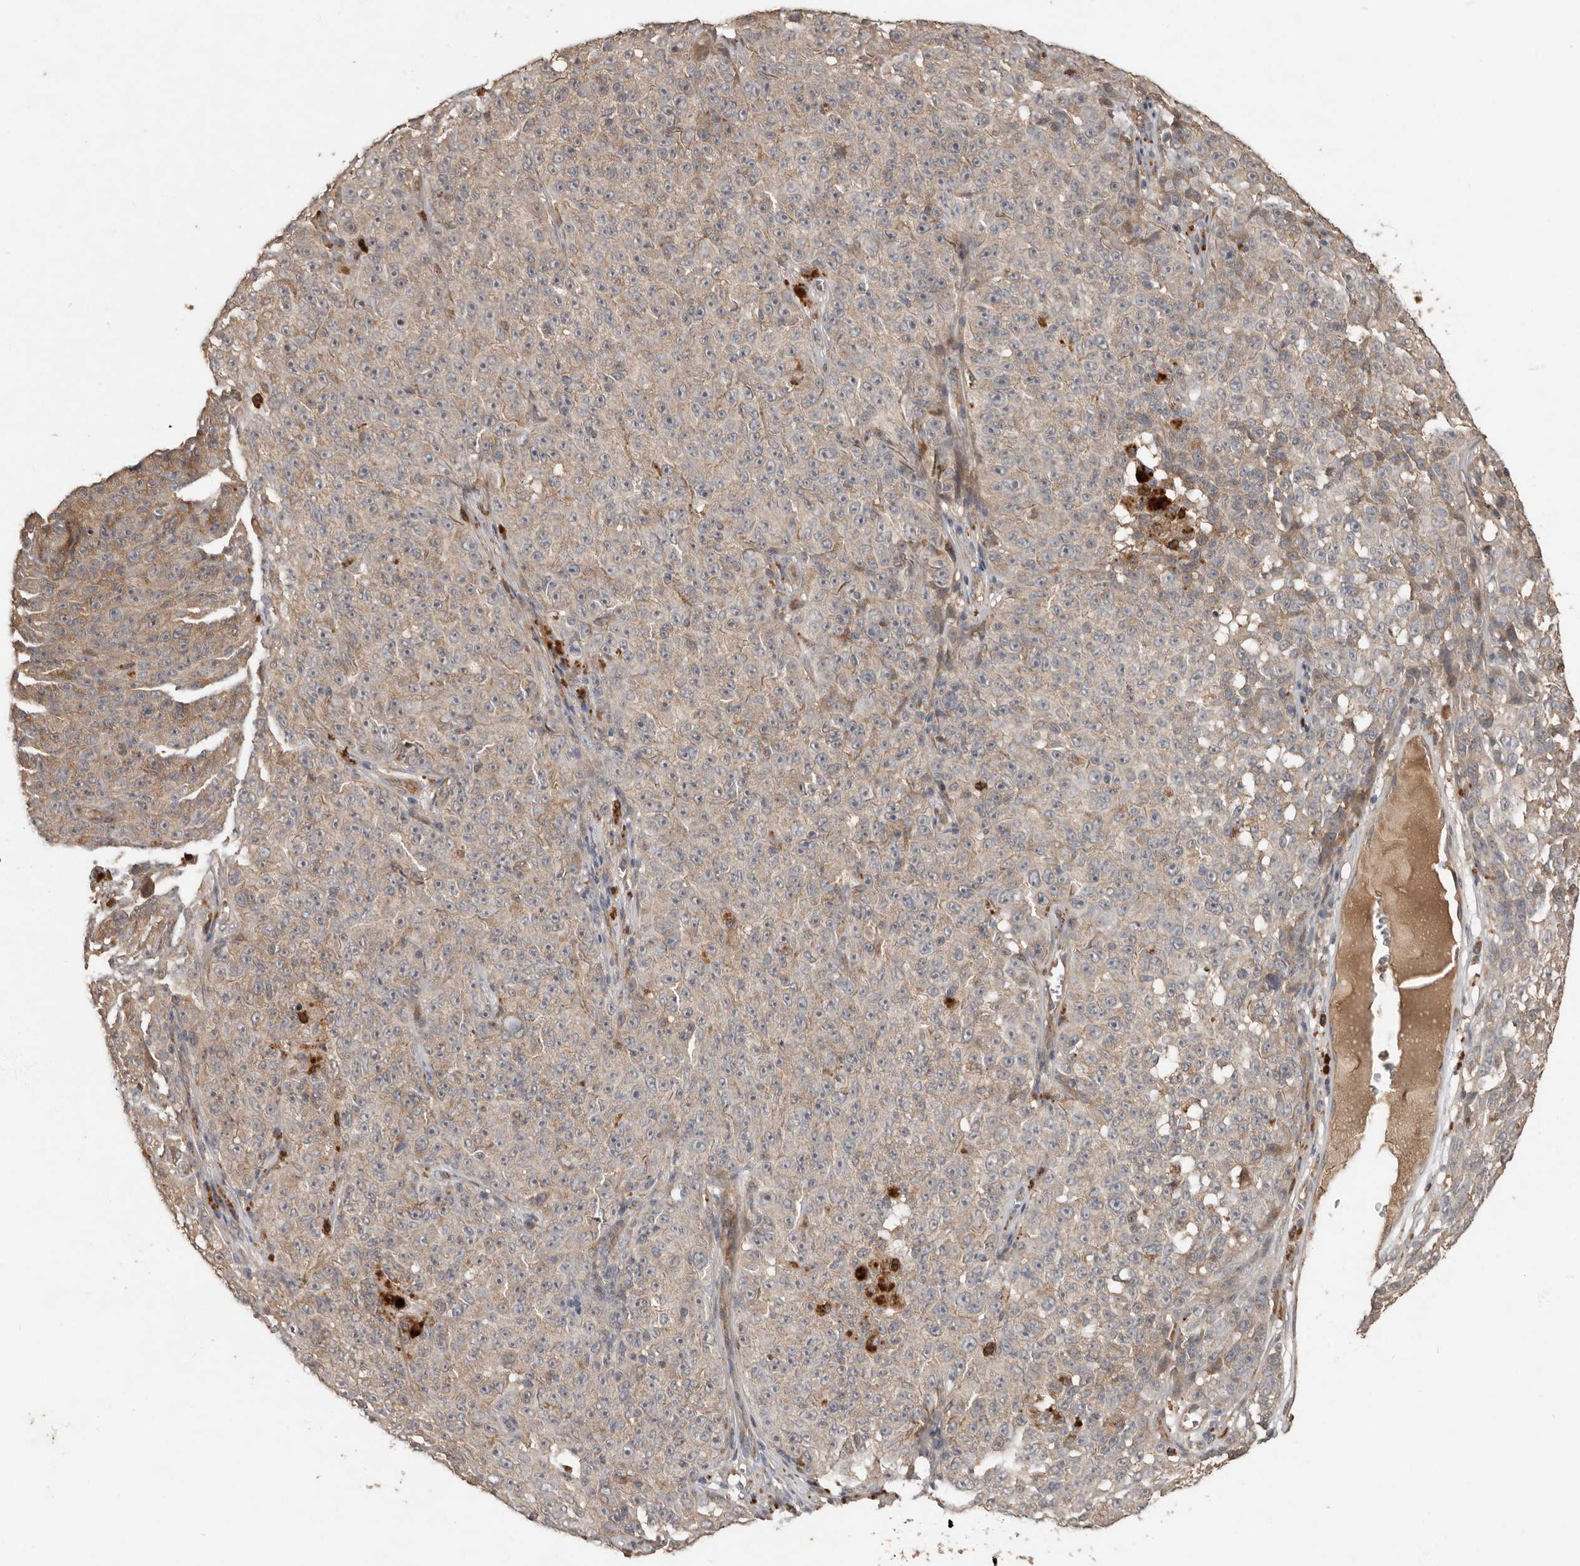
{"staining": {"intensity": "weak", "quantity": "<25%", "location": "cytoplasmic/membranous"}, "tissue": "melanoma", "cell_type": "Tumor cells", "image_type": "cancer", "snomed": [{"axis": "morphology", "description": "Malignant melanoma, NOS"}, {"axis": "topography", "description": "Skin"}], "caption": "Image shows no significant protein staining in tumor cells of malignant melanoma. The staining is performed using DAB brown chromogen with nuclei counter-stained in using hematoxylin.", "gene": "KIF26B", "patient": {"sex": "female", "age": 82}}